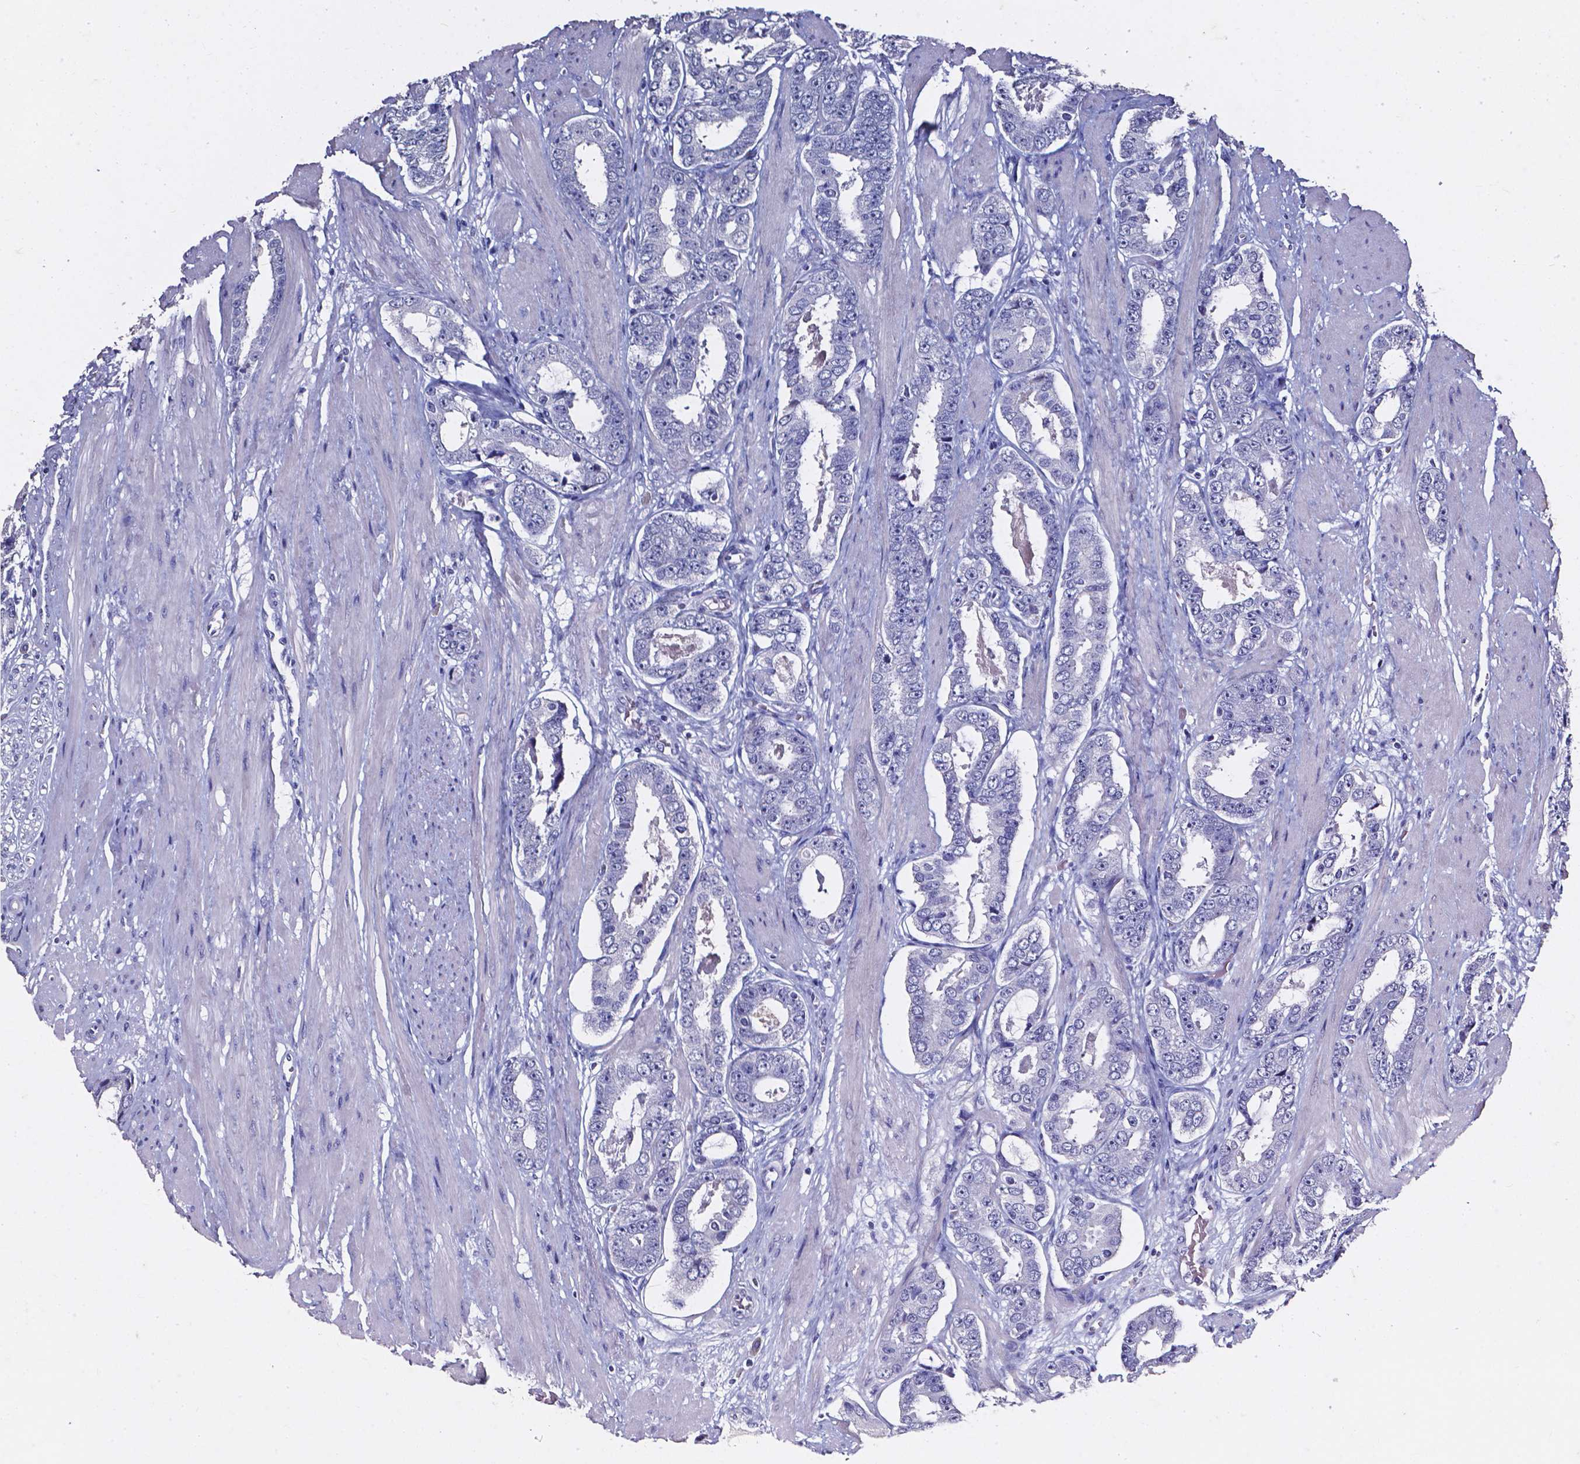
{"staining": {"intensity": "negative", "quantity": "none", "location": "none"}, "tissue": "prostate cancer", "cell_type": "Tumor cells", "image_type": "cancer", "snomed": [{"axis": "morphology", "description": "Adenocarcinoma, High grade"}, {"axis": "topography", "description": "Prostate"}], "caption": "Tumor cells show no significant expression in high-grade adenocarcinoma (prostate).", "gene": "AKR1B10", "patient": {"sex": "male", "age": 63}}